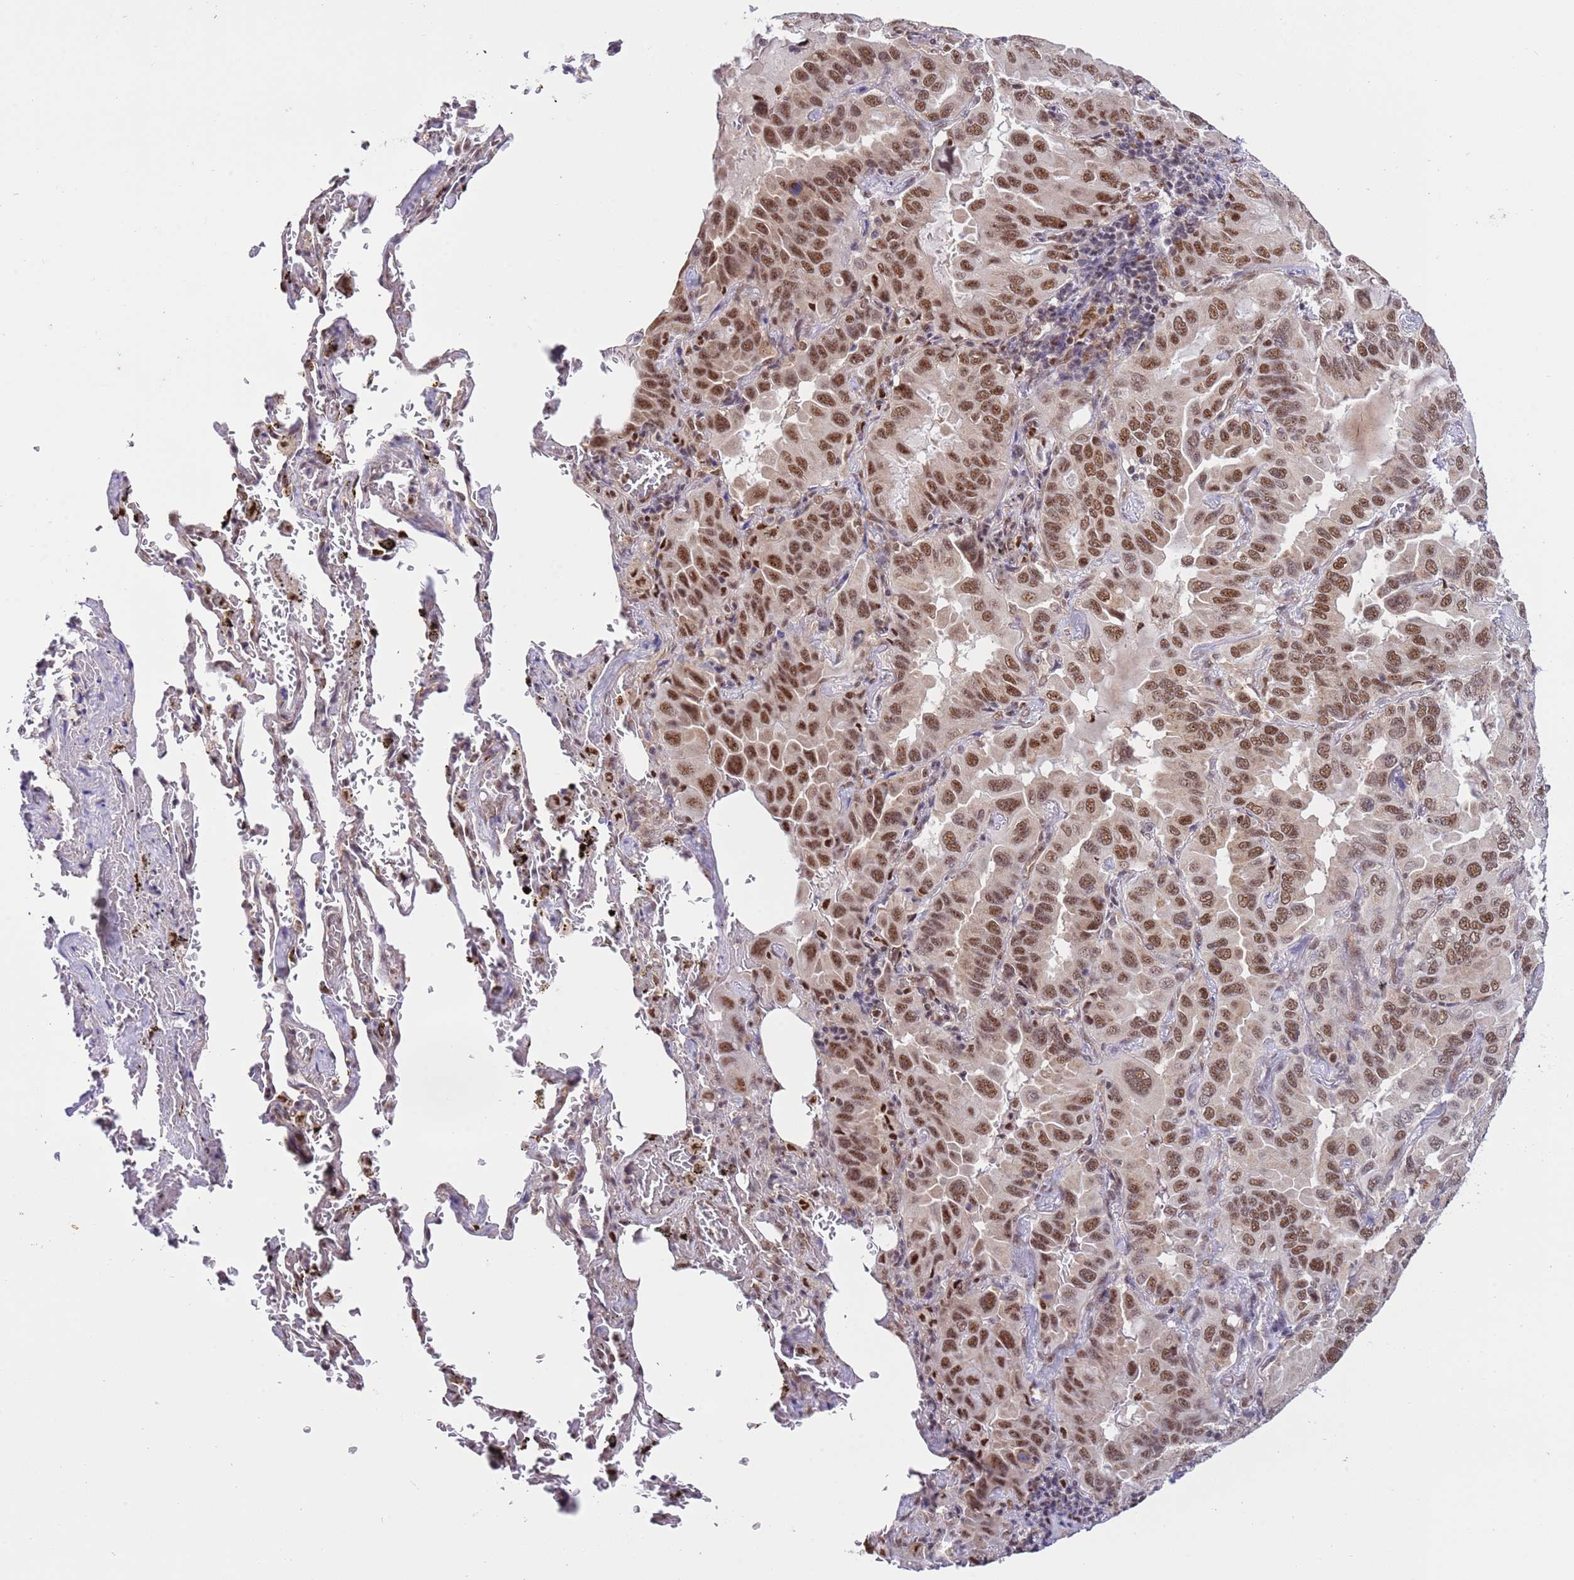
{"staining": {"intensity": "moderate", "quantity": ">75%", "location": "nuclear"}, "tissue": "lung cancer", "cell_type": "Tumor cells", "image_type": "cancer", "snomed": [{"axis": "morphology", "description": "Adenocarcinoma, NOS"}, {"axis": "topography", "description": "Lung"}], "caption": "IHC histopathology image of human lung cancer (adenocarcinoma) stained for a protein (brown), which displays medium levels of moderate nuclear expression in approximately >75% of tumor cells.", "gene": "PRPF6", "patient": {"sex": "male", "age": 64}}